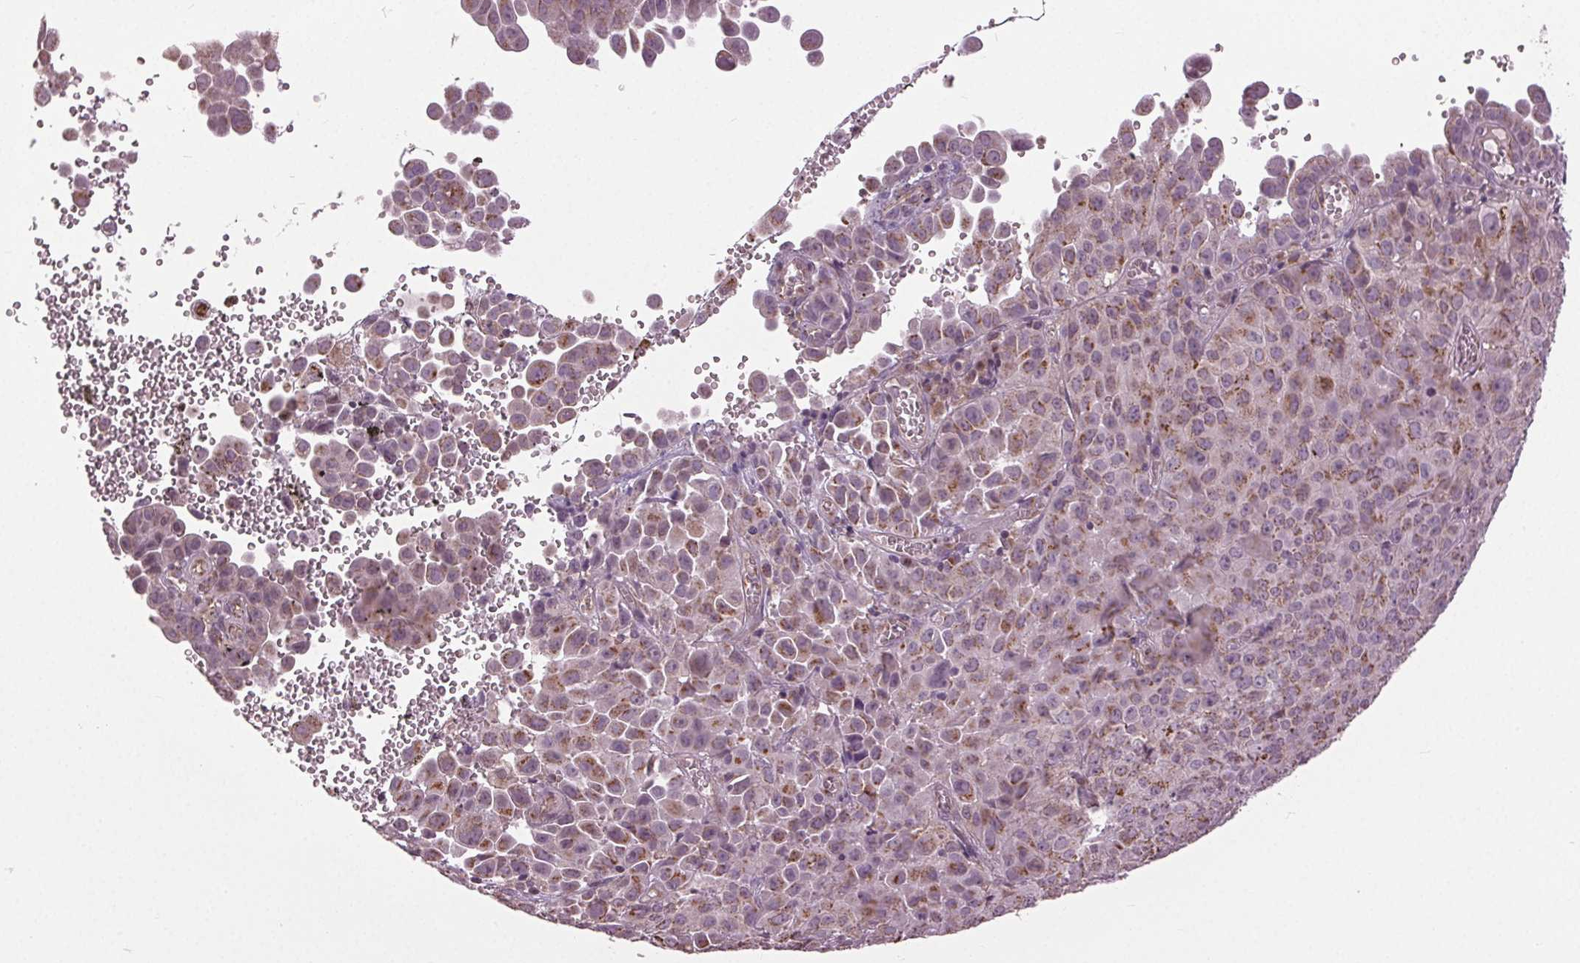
{"staining": {"intensity": "moderate", "quantity": "25%-75%", "location": "cytoplasmic/membranous"}, "tissue": "cervical cancer", "cell_type": "Tumor cells", "image_type": "cancer", "snomed": [{"axis": "morphology", "description": "Squamous cell carcinoma, NOS"}, {"axis": "topography", "description": "Cervix"}], "caption": "Moderate cytoplasmic/membranous staining is seen in approximately 25%-75% of tumor cells in cervical squamous cell carcinoma.", "gene": "BSDC1", "patient": {"sex": "female", "age": 55}}